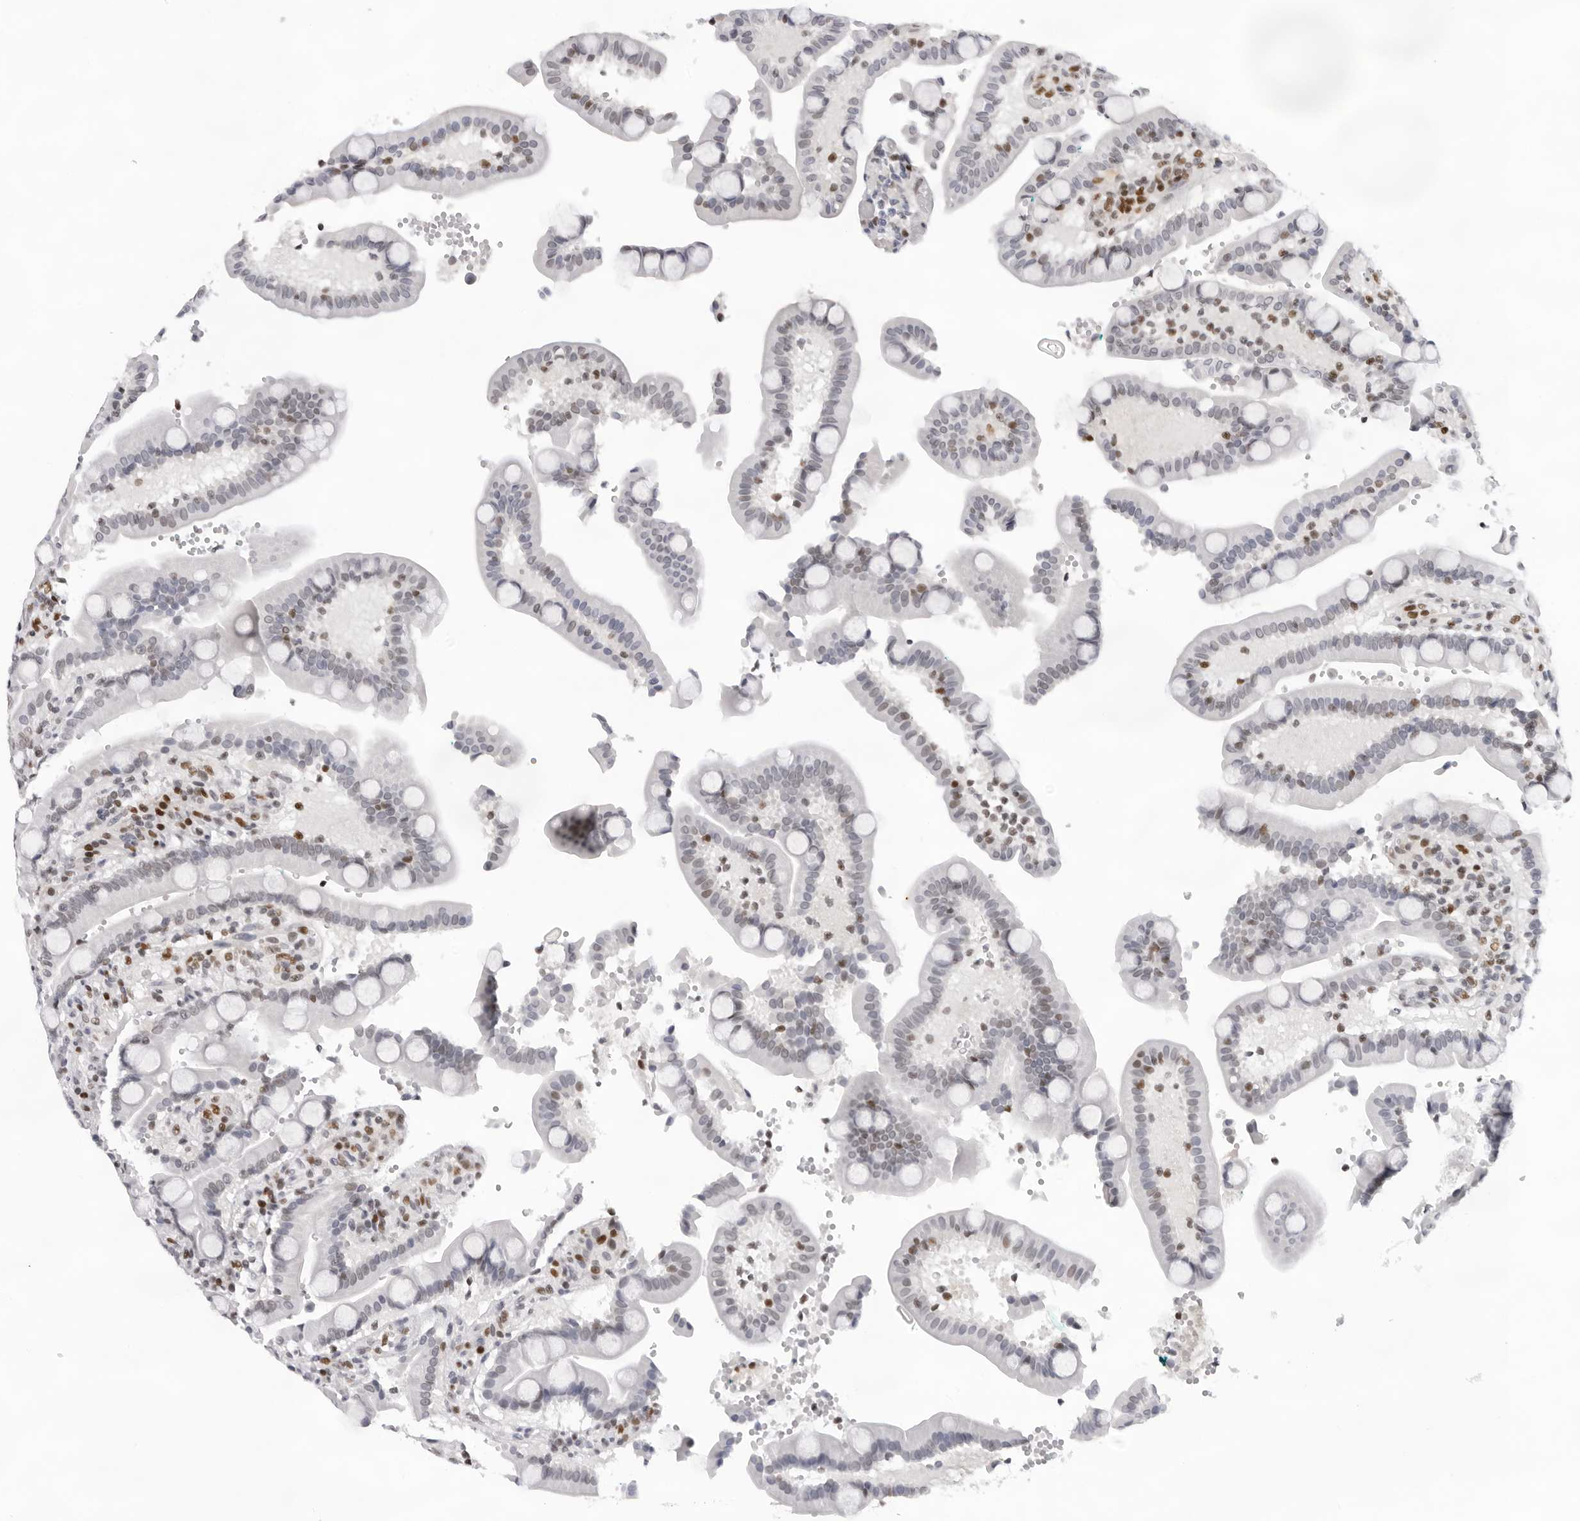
{"staining": {"intensity": "negative", "quantity": "none", "location": "none"}, "tissue": "duodenum", "cell_type": "Glandular cells", "image_type": "normal", "snomed": [{"axis": "morphology", "description": "Normal tissue, NOS"}, {"axis": "topography", "description": "Small intestine, NOS"}], "caption": "Histopathology image shows no protein expression in glandular cells of benign duodenum.", "gene": "OGG1", "patient": {"sex": "female", "age": 71}}